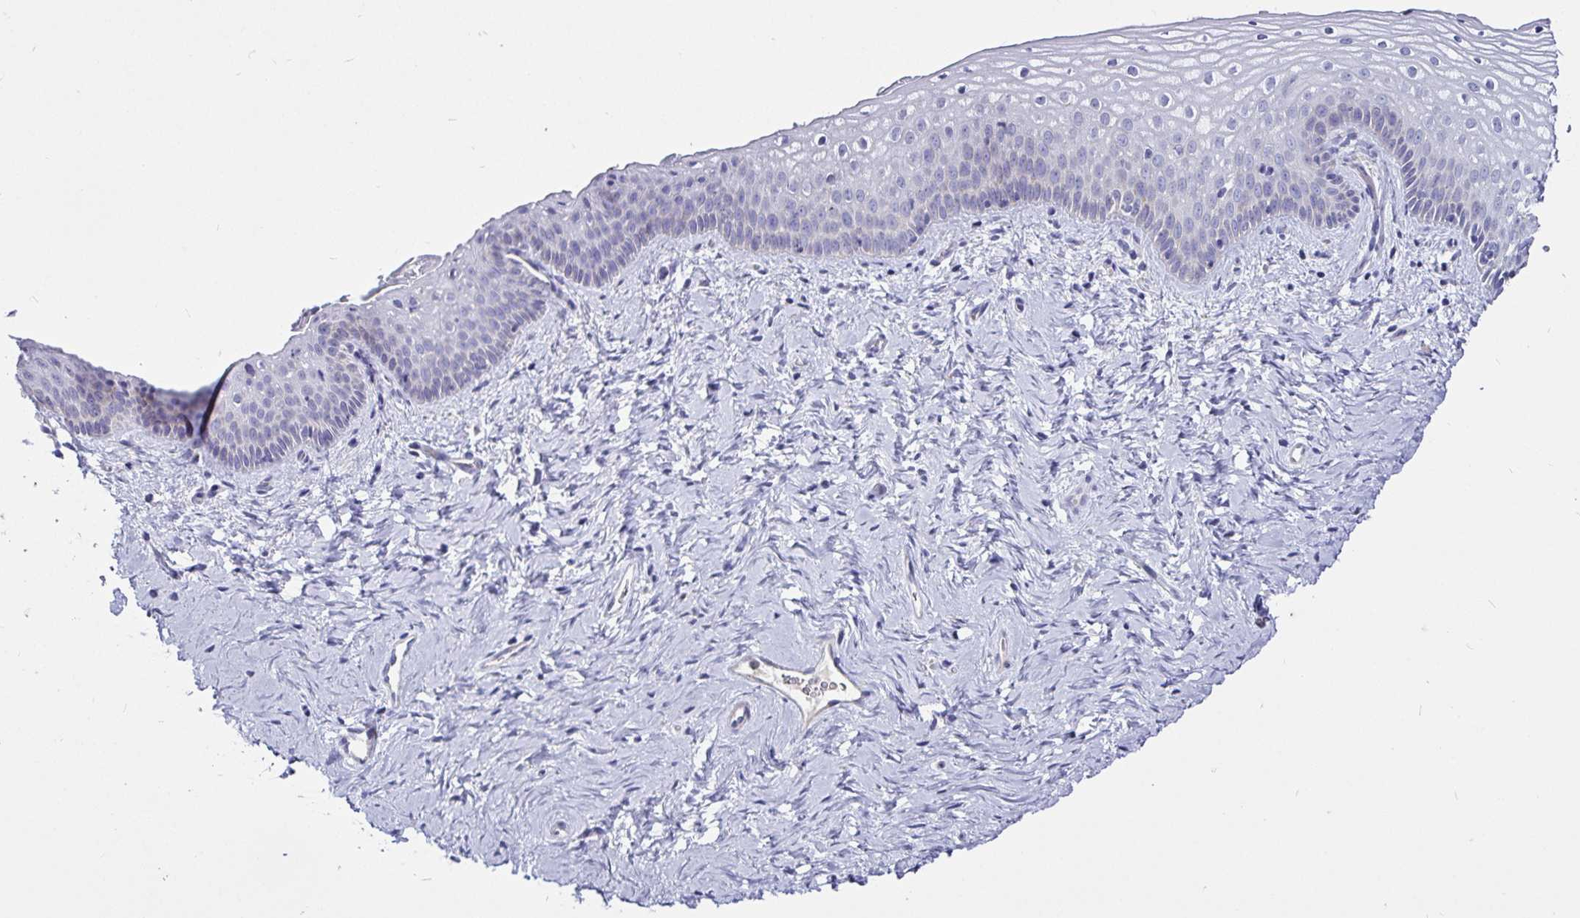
{"staining": {"intensity": "negative", "quantity": "none", "location": "none"}, "tissue": "vagina", "cell_type": "Squamous epithelial cells", "image_type": "normal", "snomed": [{"axis": "morphology", "description": "Normal tissue, NOS"}, {"axis": "topography", "description": "Vagina"}], "caption": "Immunohistochemical staining of unremarkable vagina demonstrates no significant positivity in squamous epithelial cells.", "gene": "PGAM2", "patient": {"sex": "female", "age": 45}}